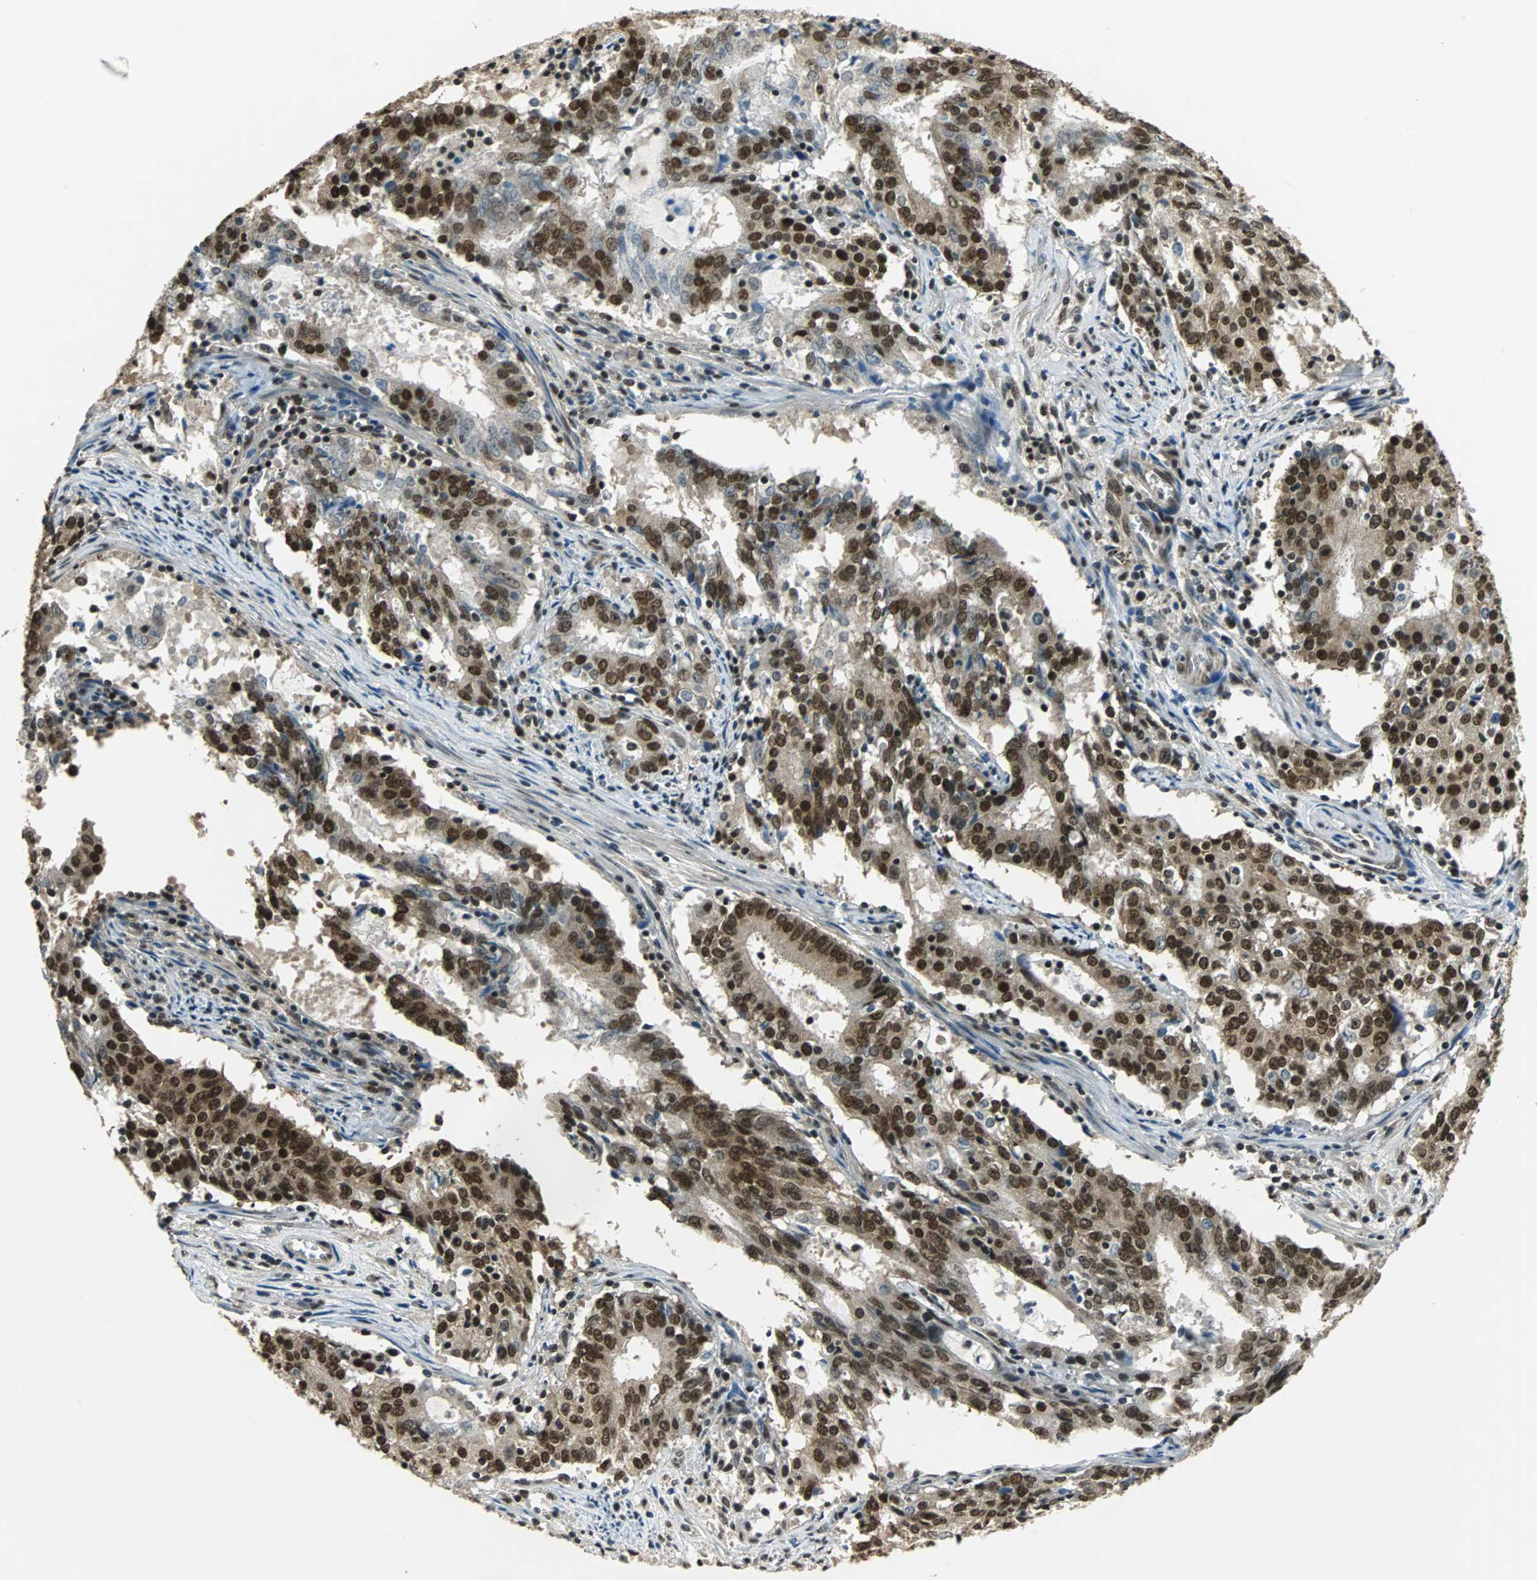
{"staining": {"intensity": "strong", "quantity": ">75%", "location": "cytoplasmic/membranous,nuclear"}, "tissue": "cervical cancer", "cell_type": "Tumor cells", "image_type": "cancer", "snomed": [{"axis": "morphology", "description": "Adenocarcinoma, NOS"}, {"axis": "topography", "description": "Cervix"}], "caption": "This histopathology image reveals immunohistochemistry (IHC) staining of human cervical cancer (adenocarcinoma), with high strong cytoplasmic/membranous and nuclear staining in about >75% of tumor cells.", "gene": "RBM14", "patient": {"sex": "female", "age": 44}}